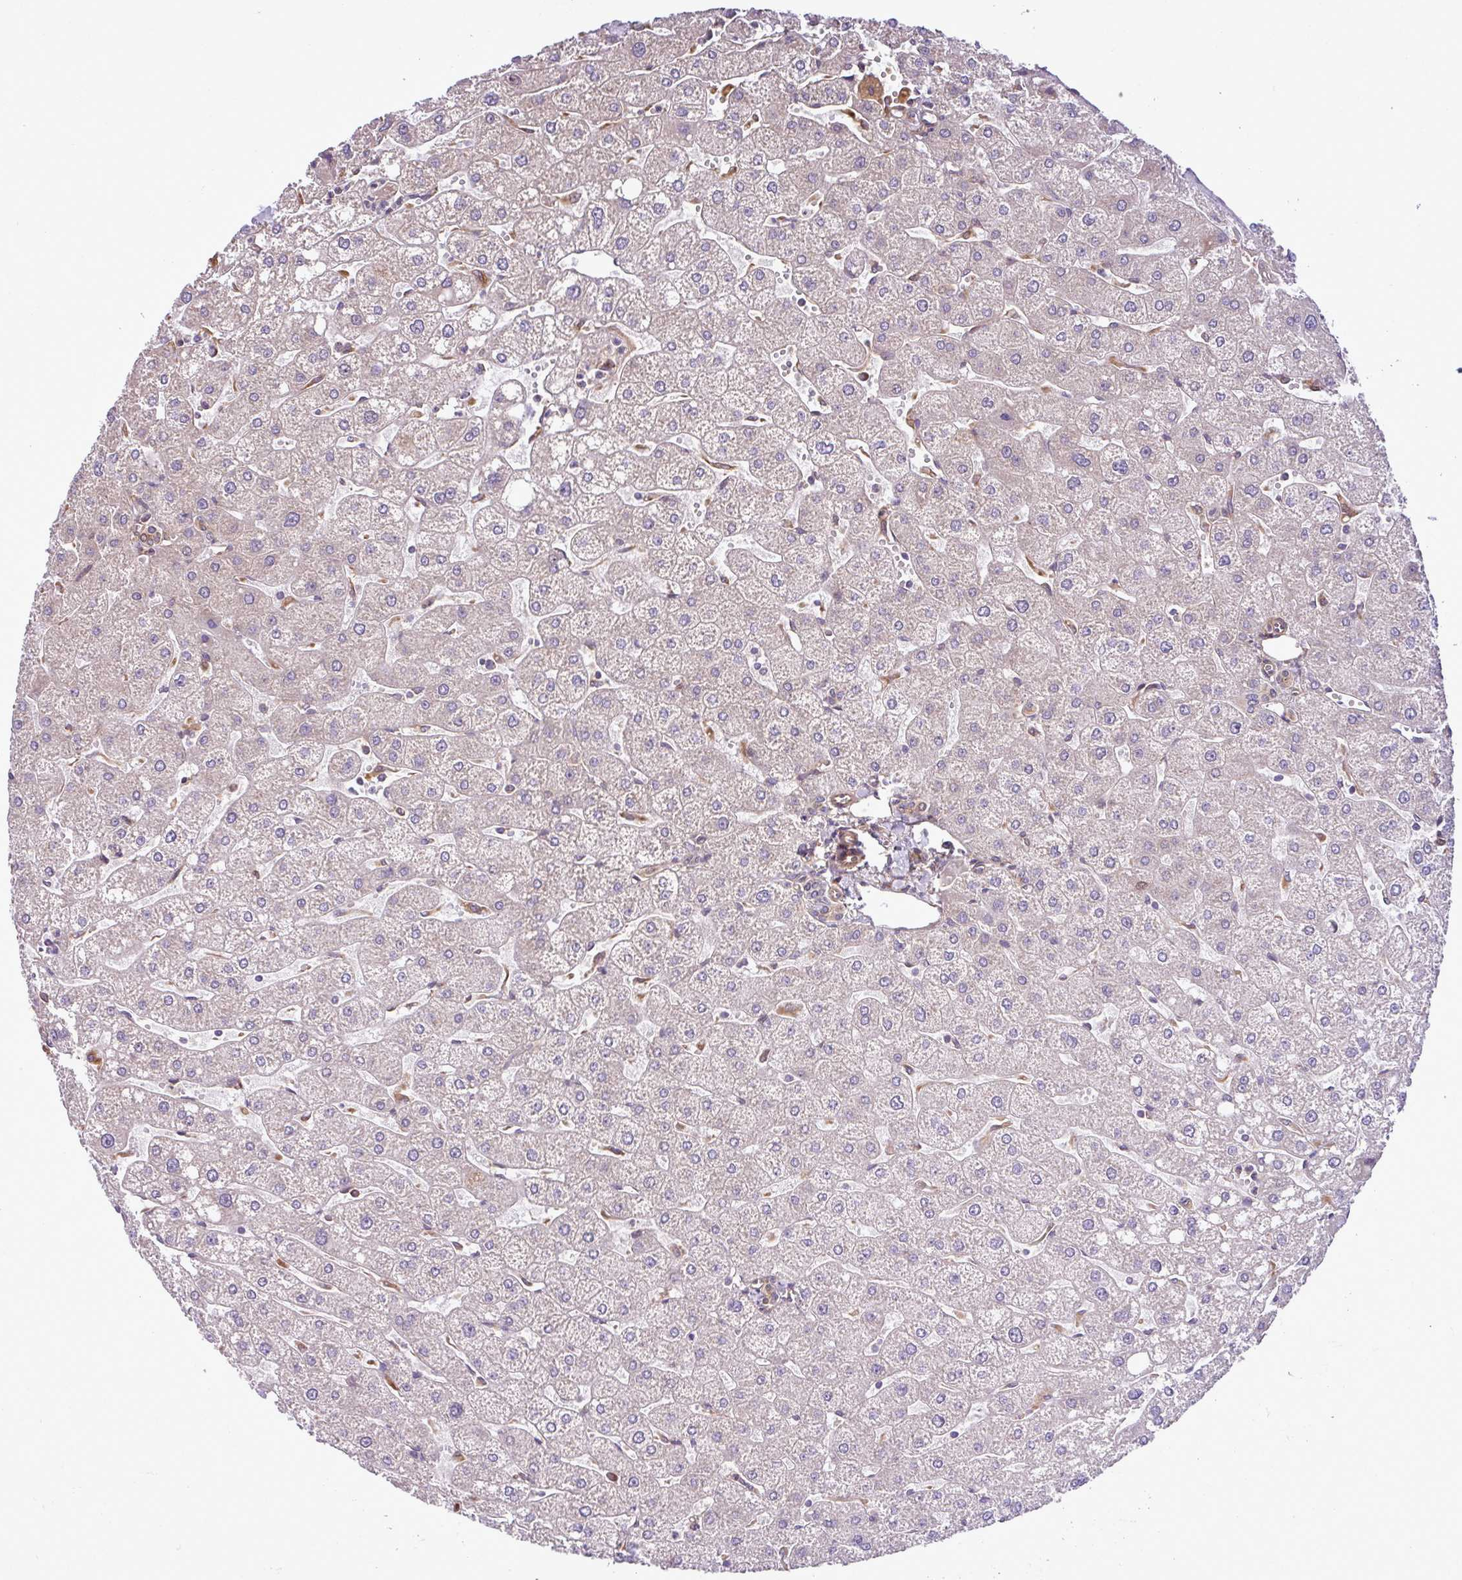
{"staining": {"intensity": "weak", "quantity": "25%-75%", "location": "cytoplasmic/membranous"}, "tissue": "liver", "cell_type": "Cholangiocytes", "image_type": "normal", "snomed": [{"axis": "morphology", "description": "Normal tissue, NOS"}, {"axis": "topography", "description": "Liver"}], "caption": "Immunohistochemistry micrograph of normal liver stained for a protein (brown), which exhibits low levels of weak cytoplasmic/membranous positivity in about 25%-75% of cholangiocytes.", "gene": "DLGAP4", "patient": {"sex": "male", "age": 67}}